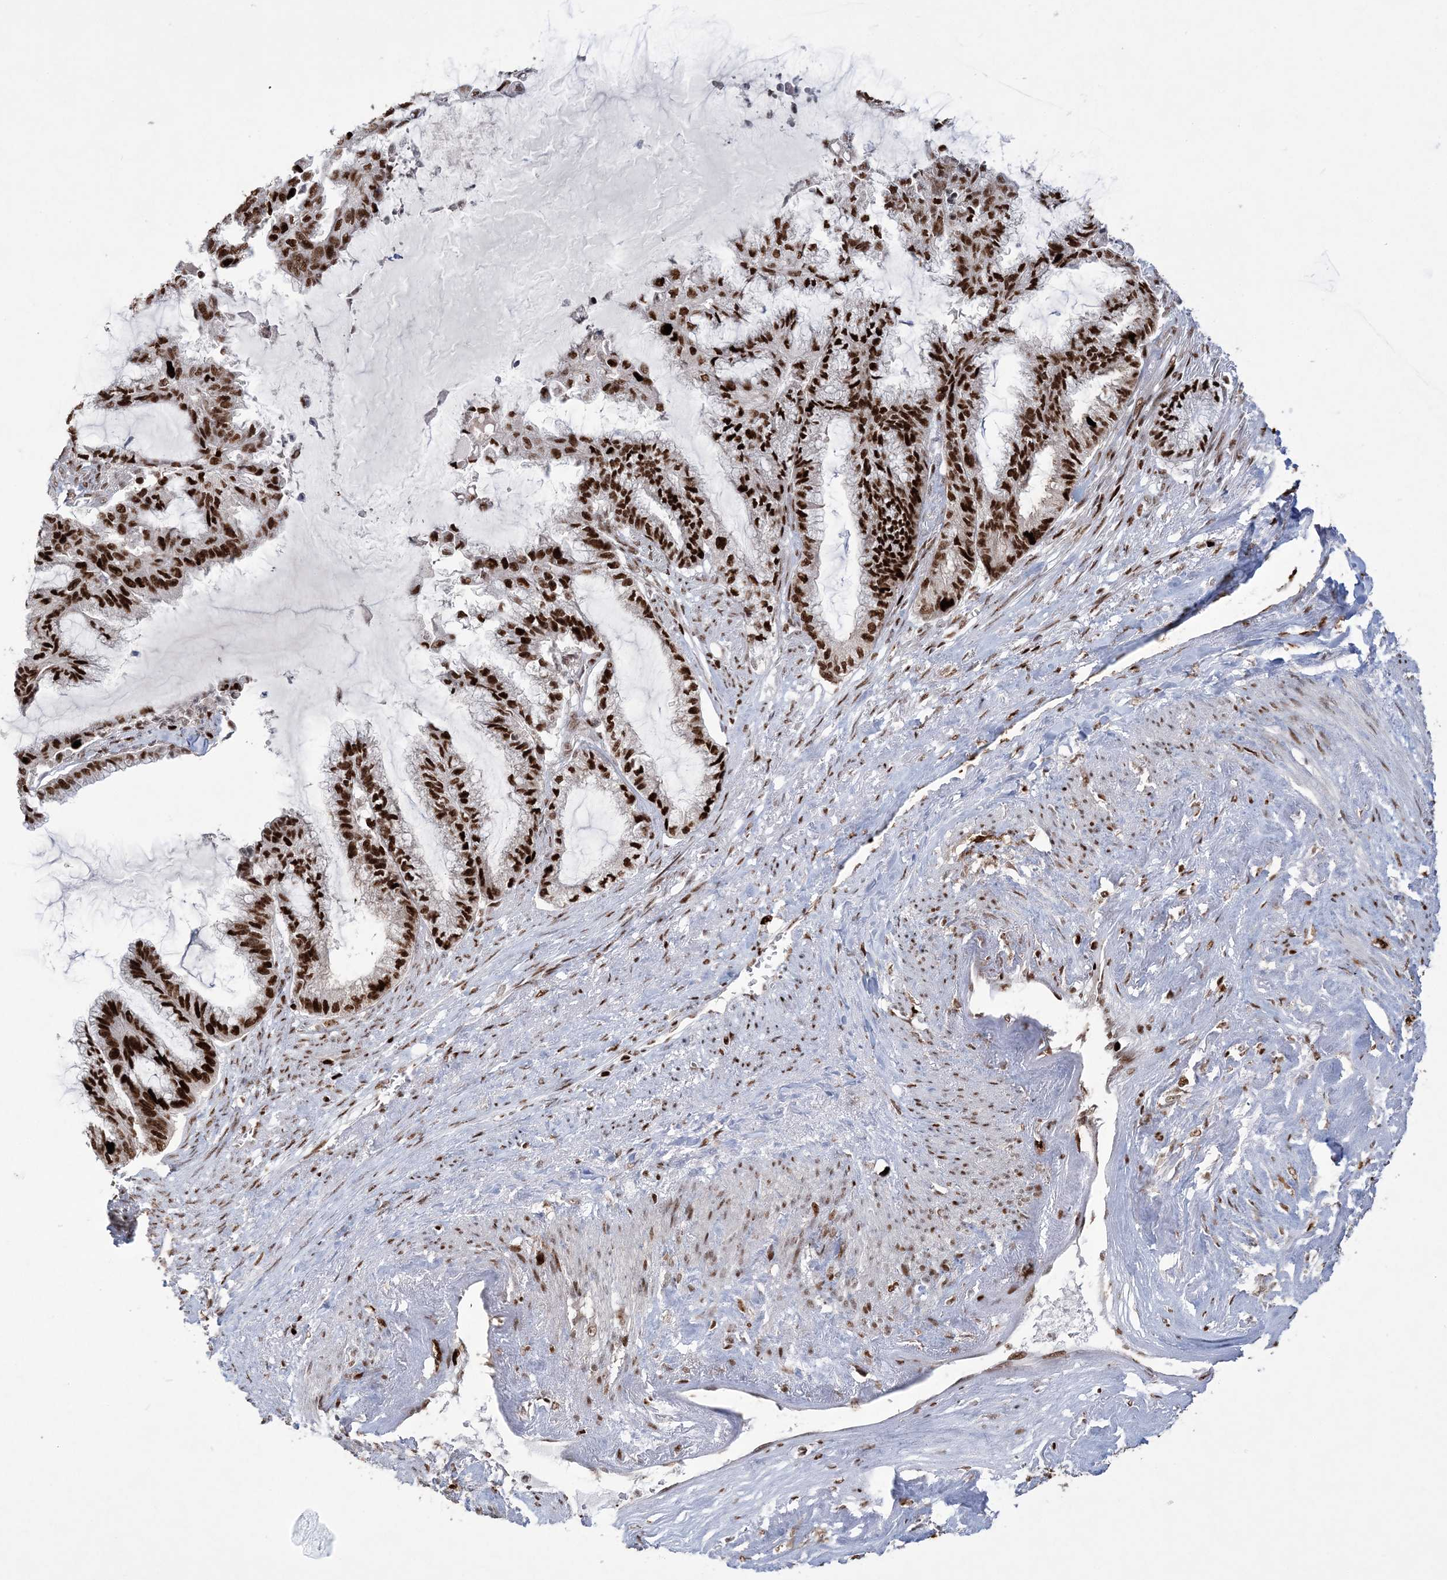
{"staining": {"intensity": "strong", "quantity": ">75%", "location": "nuclear"}, "tissue": "endometrial cancer", "cell_type": "Tumor cells", "image_type": "cancer", "snomed": [{"axis": "morphology", "description": "Adenocarcinoma, NOS"}, {"axis": "topography", "description": "Endometrium"}], "caption": "Strong nuclear protein staining is identified in approximately >75% of tumor cells in adenocarcinoma (endometrial).", "gene": "LIG1", "patient": {"sex": "female", "age": 86}}